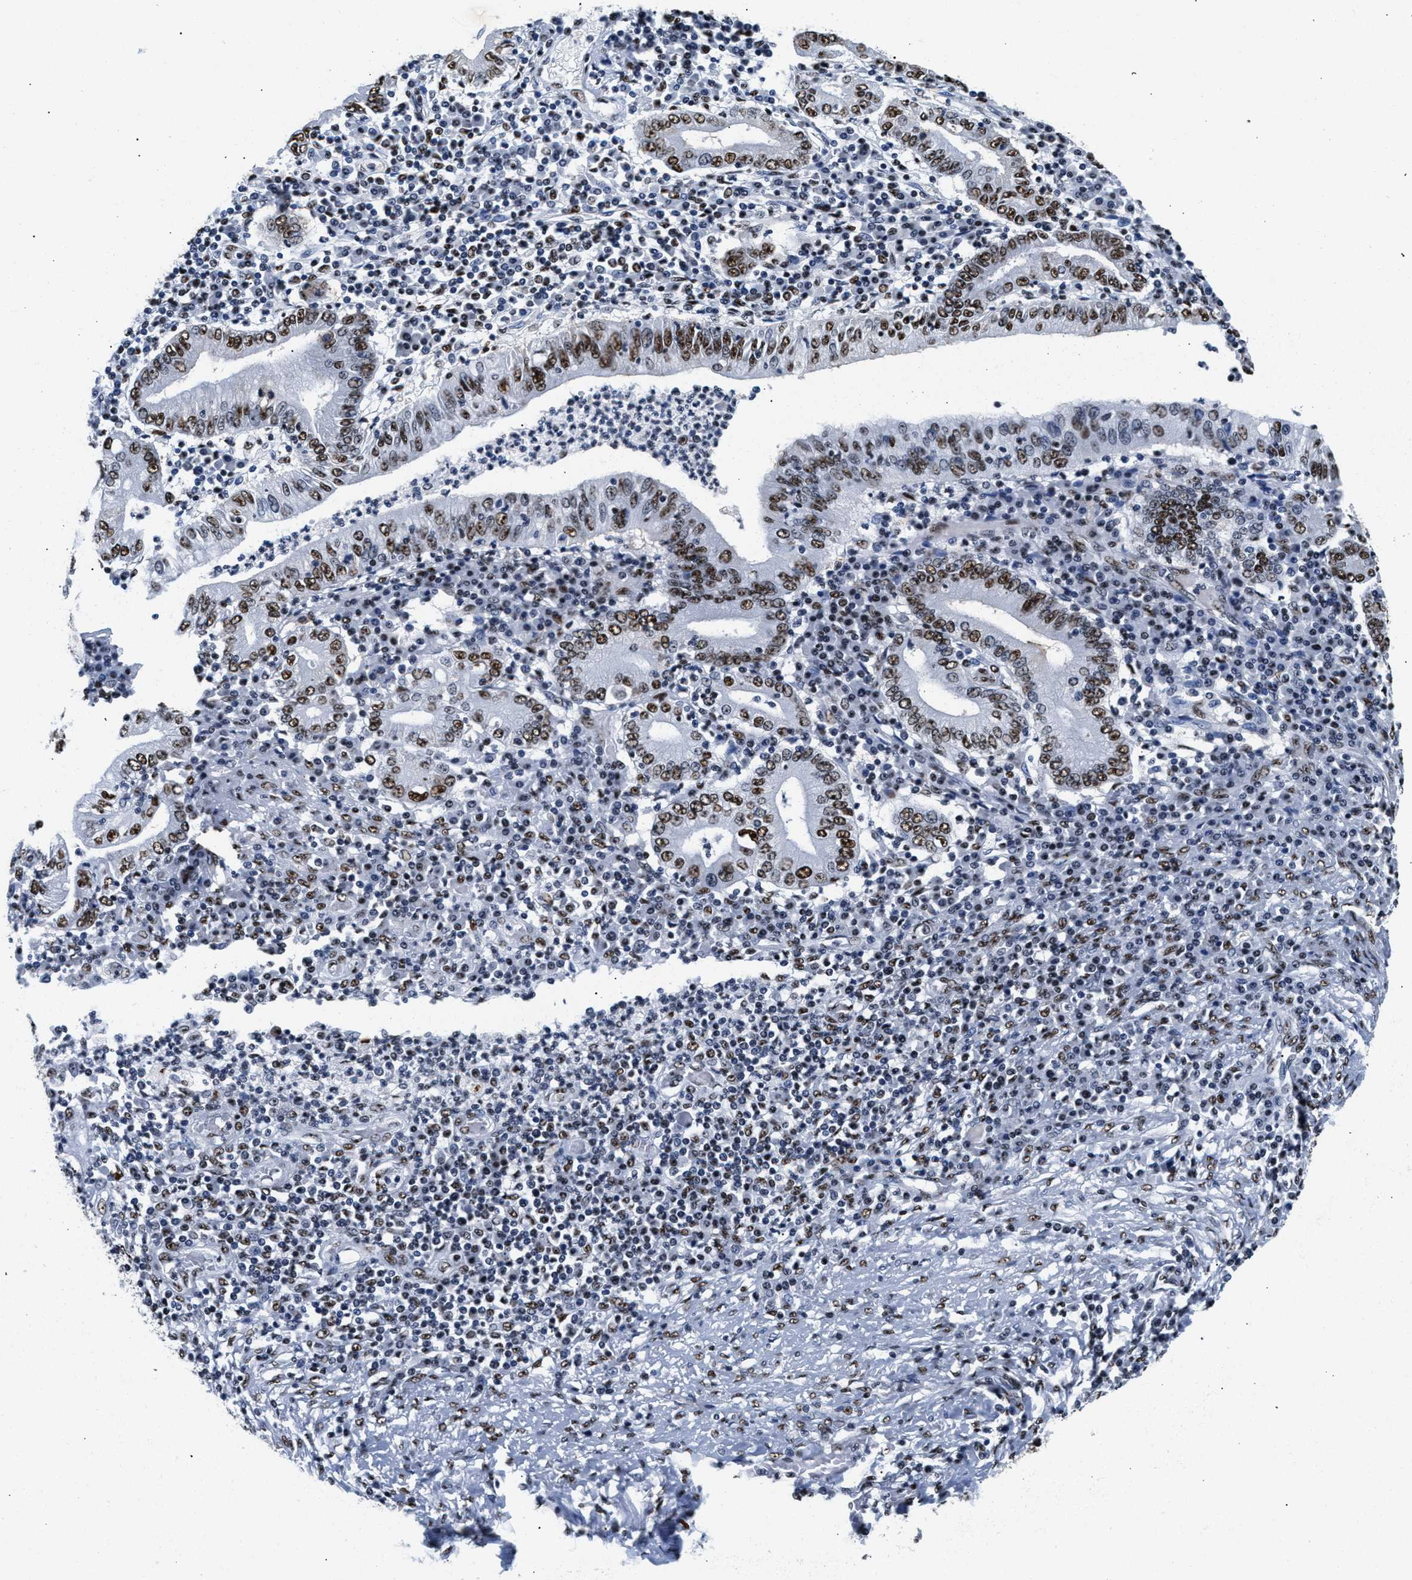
{"staining": {"intensity": "moderate", "quantity": ">75%", "location": "nuclear"}, "tissue": "stomach cancer", "cell_type": "Tumor cells", "image_type": "cancer", "snomed": [{"axis": "morphology", "description": "Normal tissue, NOS"}, {"axis": "morphology", "description": "Adenocarcinoma, NOS"}, {"axis": "topography", "description": "Esophagus"}, {"axis": "topography", "description": "Stomach, upper"}, {"axis": "topography", "description": "Peripheral nerve tissue"}], "caption": "Stomach cancer (adenocarcinoma) was stained to show a protein in brown. There is medium levels of moderate nuclear expression in approximately >75% of tumor cells. (DAB (3,3'-diaminobenzidine) = brown stain, brightfield microscopy at high magnification).", "gene": "RAD50", "patient": {"sex": "male", "age": 62}}